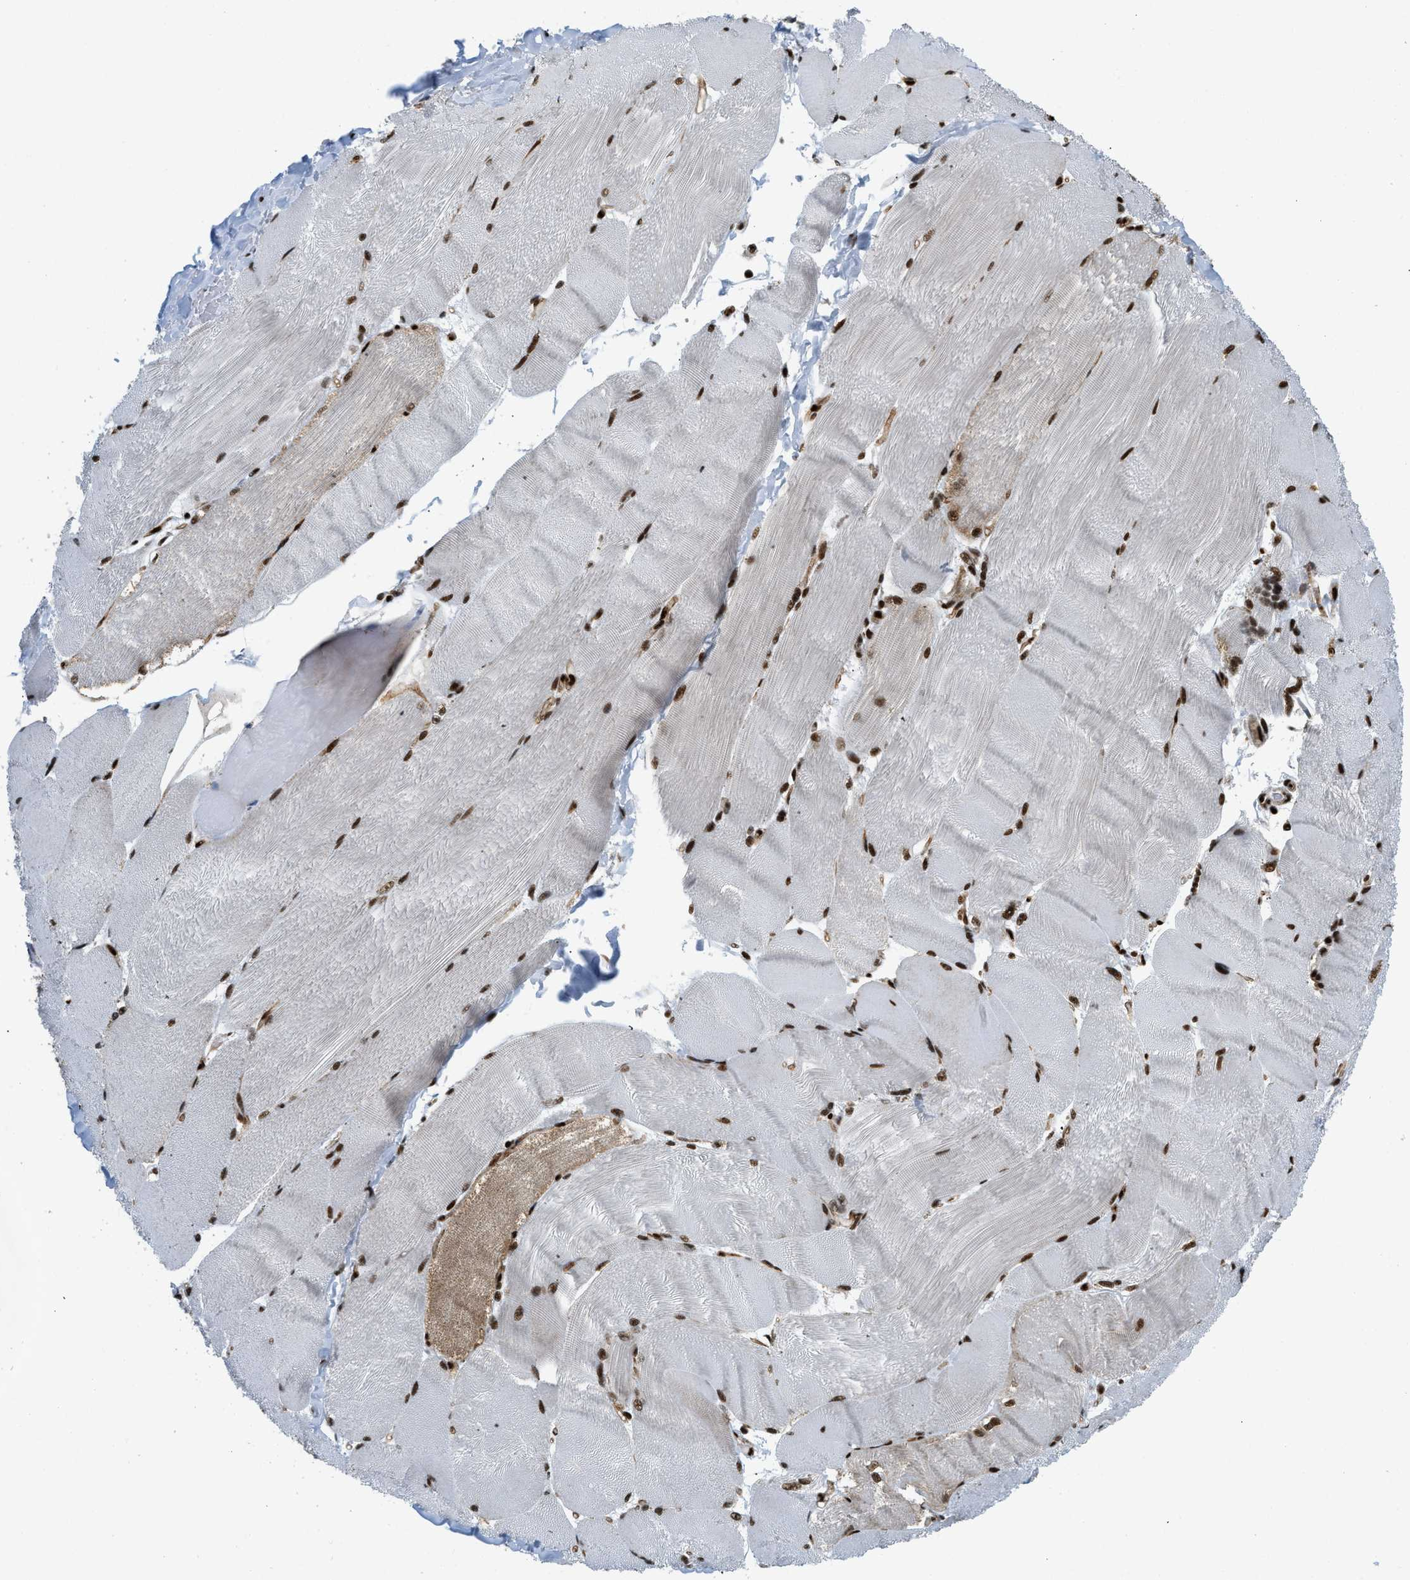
{"staining": {"intensity": "strong", "quantity": ">75%", "location": "nuclear"}, "tissue": "skeletal muscle", "cell_type": "Myocytes", "image_type": "normal", "snomed": [{"axis": "morphology", "description": "Normal tissue, NOS"}, {"axis": "topography", "description": "Skin"}, {"axis": "topography", "description": "Skeletal muscle"}], "caption": "Immunohistochemical staining of normal skeletal muscle demonstrates strong nuclear protein positivity in approximately >75% of myocytes.", "gene": "GABPB1", "patient": {"sex": "male", "age": 83}}